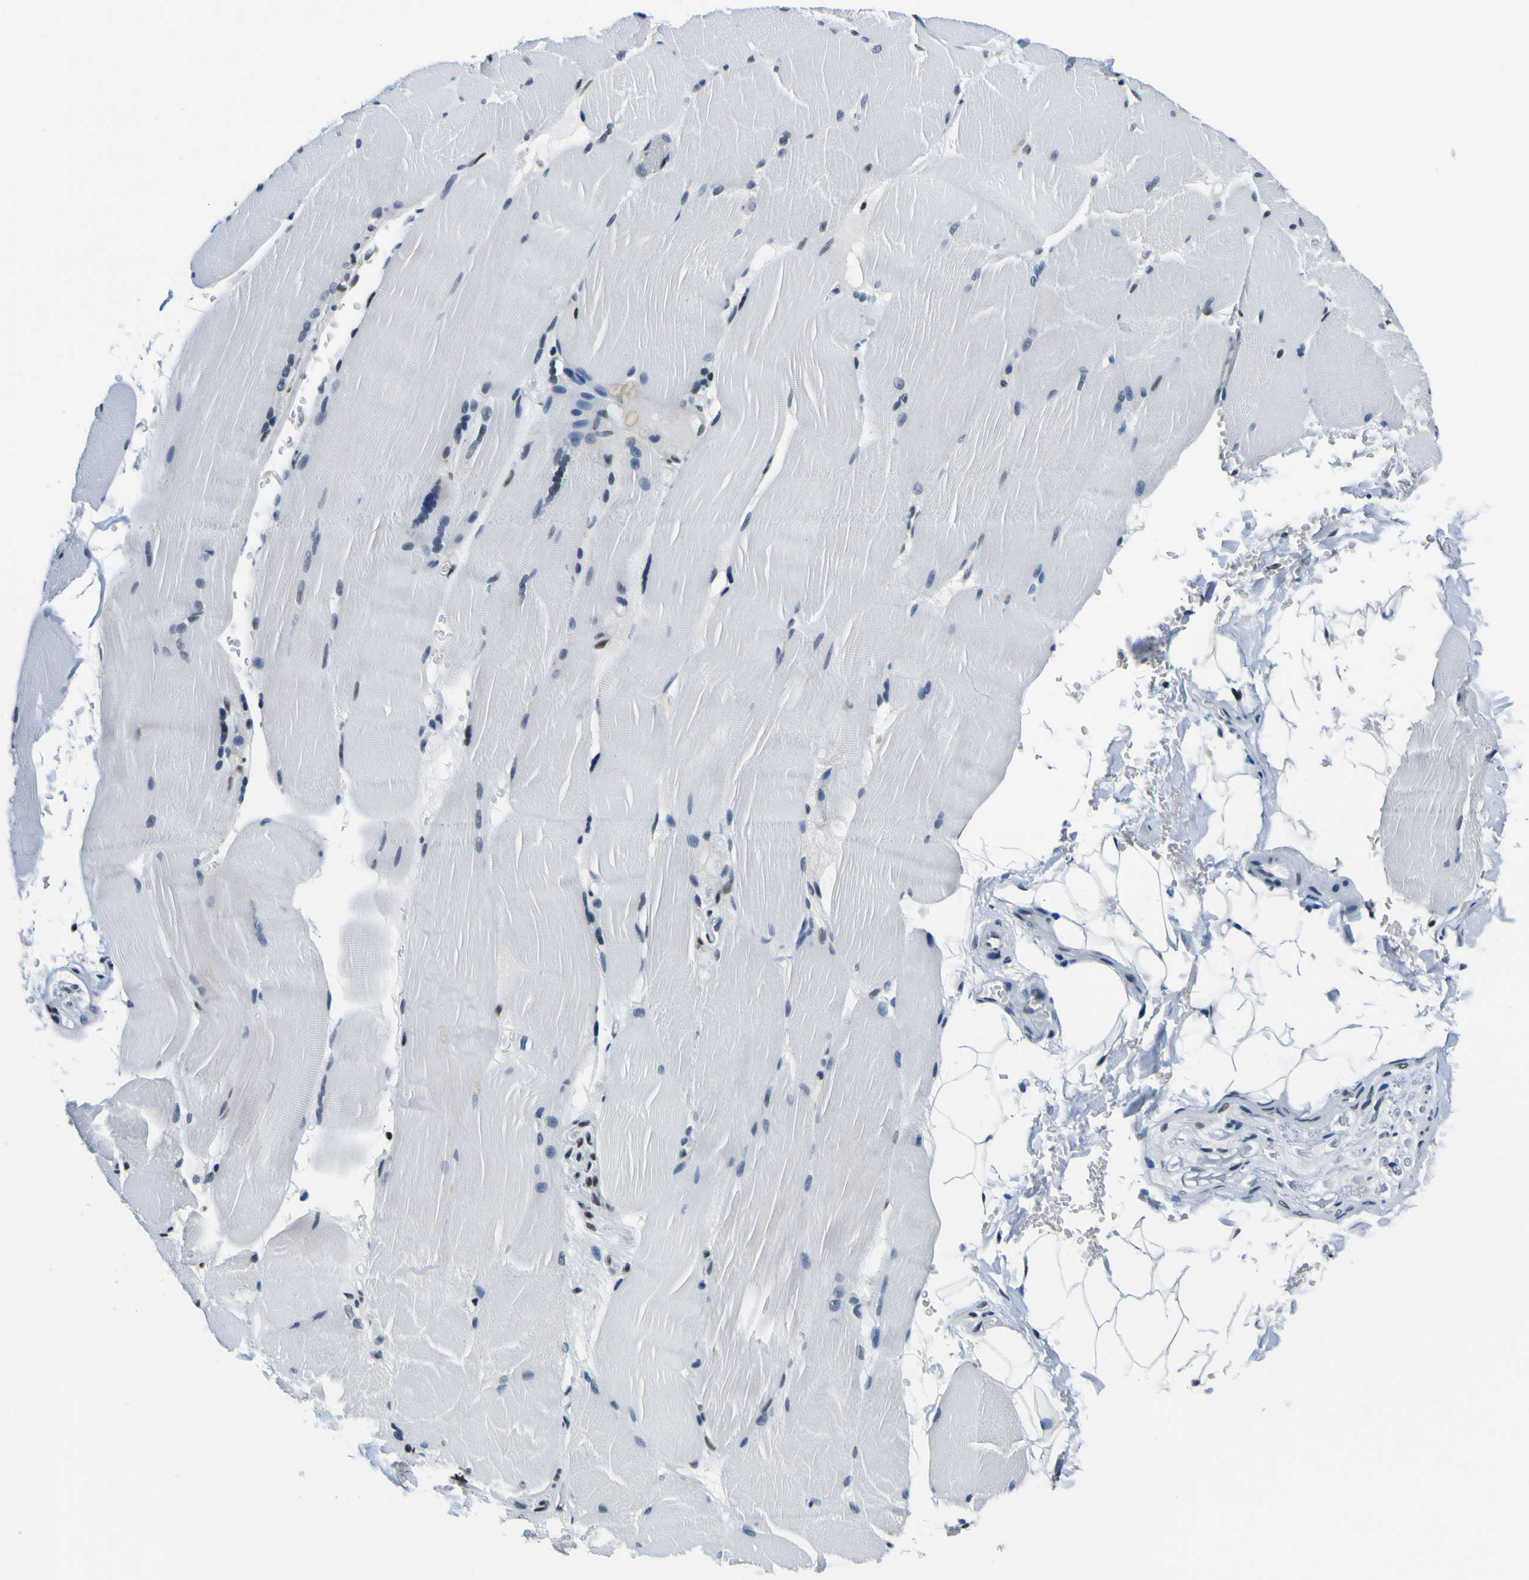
{"staining": {"intensity": "weak", "quantity": "<25%", "location": "nuclear"}, "tissue": "skeletal muscle", "cell_type": "Myocytes", "image_type": "normal", "snomed": [{"axis": "morphology", "description": "Normal tissue, NOS"}, {"axis": "topography", "description": "Skin"}, {"axis": "topography", "description": "Skeletal muscle"}], "caption": "Myocytes are negative for protein expression in unremarkable human skeletal muscle. The staining was performed using DAB to visualize the protein expression in brown, while the nuclei were stained in blue with hematoxylin (Magnification: 20x).", "gene": "SP1", "patient": {"sex": "male", "age": 83}}